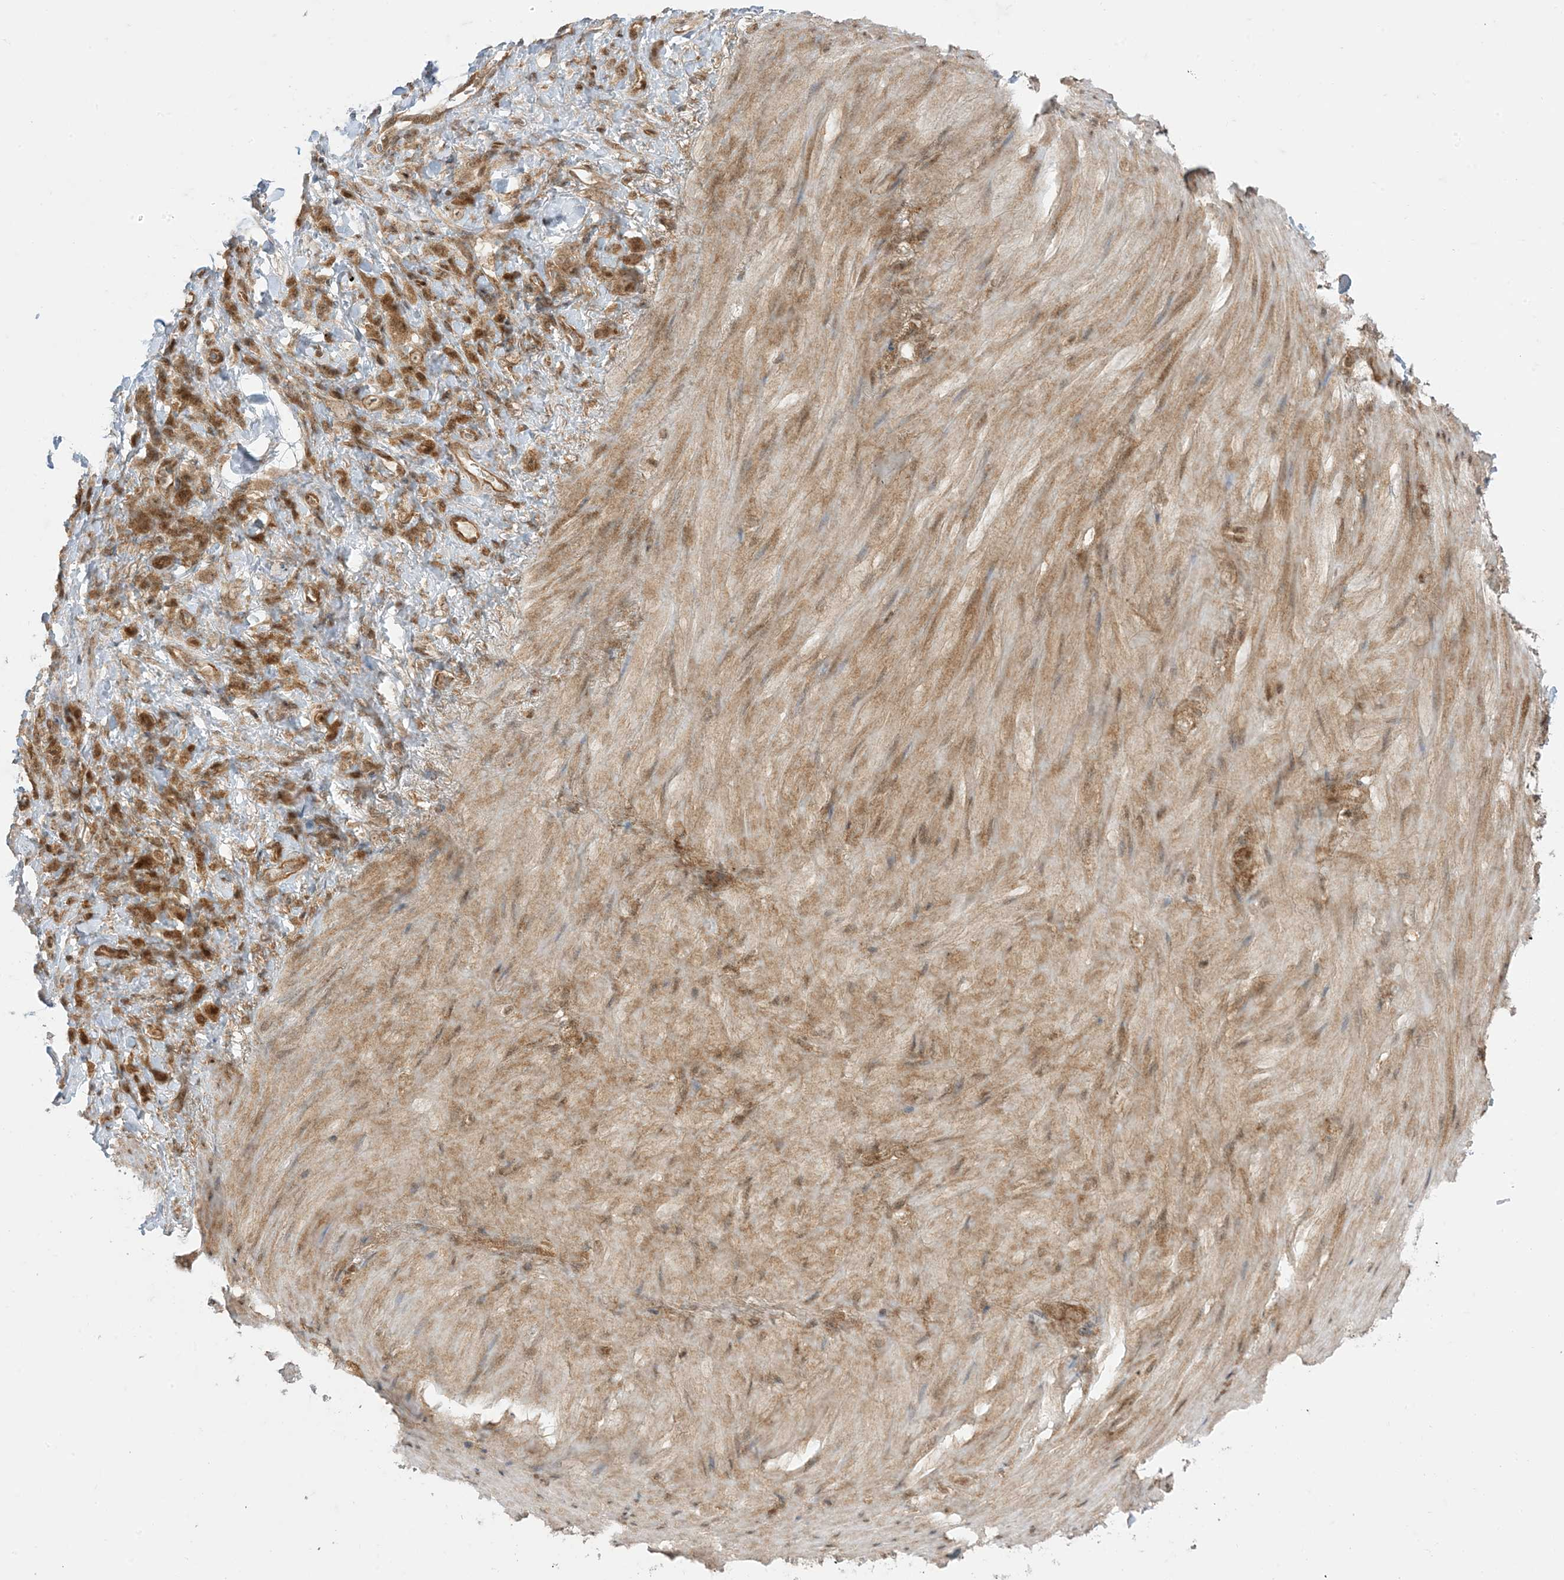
{"staining": {"intensity": "moderate", "quantity": ">75%", "location": "cytoplasmic/membranous"}, "tissue": "stomach cancer", "cell_type": "Tumor cells", "image_type": "cancer", "snomed": [{"axis": "morphology", "description": "Normal tissue, NOS"}, {"axis": "morphology", "description": "Adenocarcinoma, NOS"}, {"axis": "topography", "description": "Stomach"}], "caption": "A brown stain highlights moderate cytoplasmic/membranous expression of a protein in human stomach adenocarcinoma tumor cells.", "gene": "PTPA", "patient": {"sex": "male", "age": 82}}